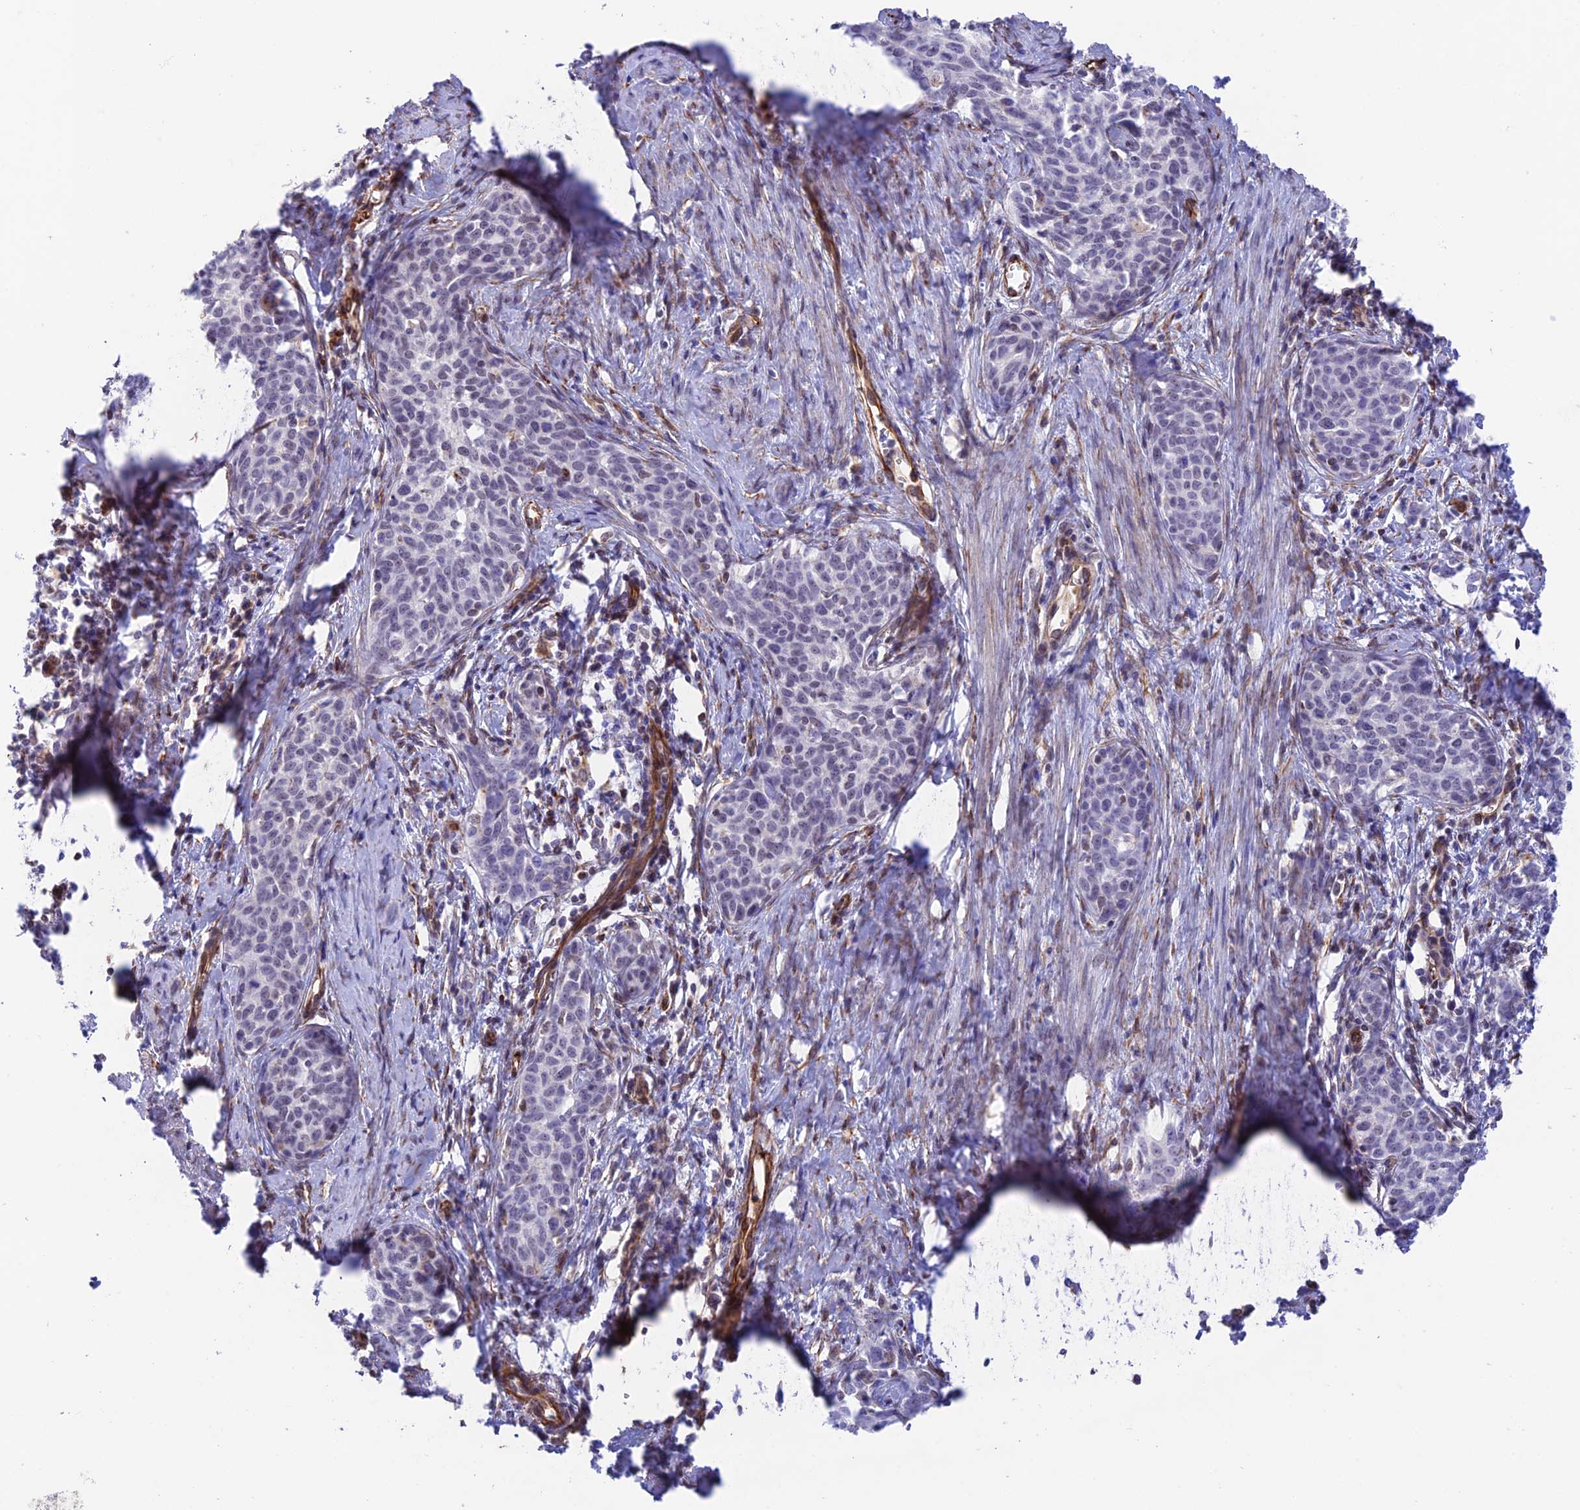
{"staining": {"intensity": "weak", "quantity": "<25%", "location": "nuclear"}, "tissue": "cervical cancer", "cell_type": "Tumor cells", "image_type": "cancer", "snomed": [{"axis": "morphology", "description": "Squamous cell carcinoma, NOS"}, {"axis": "topography", "description": "Cervix"}], "caption": "Micrograph shows no significant protein staining in tumor cells of cervical cancer (squamous cell carcinoma).", "gene": "ZNF652", "patient": {"sex": "female", "age": 52}}